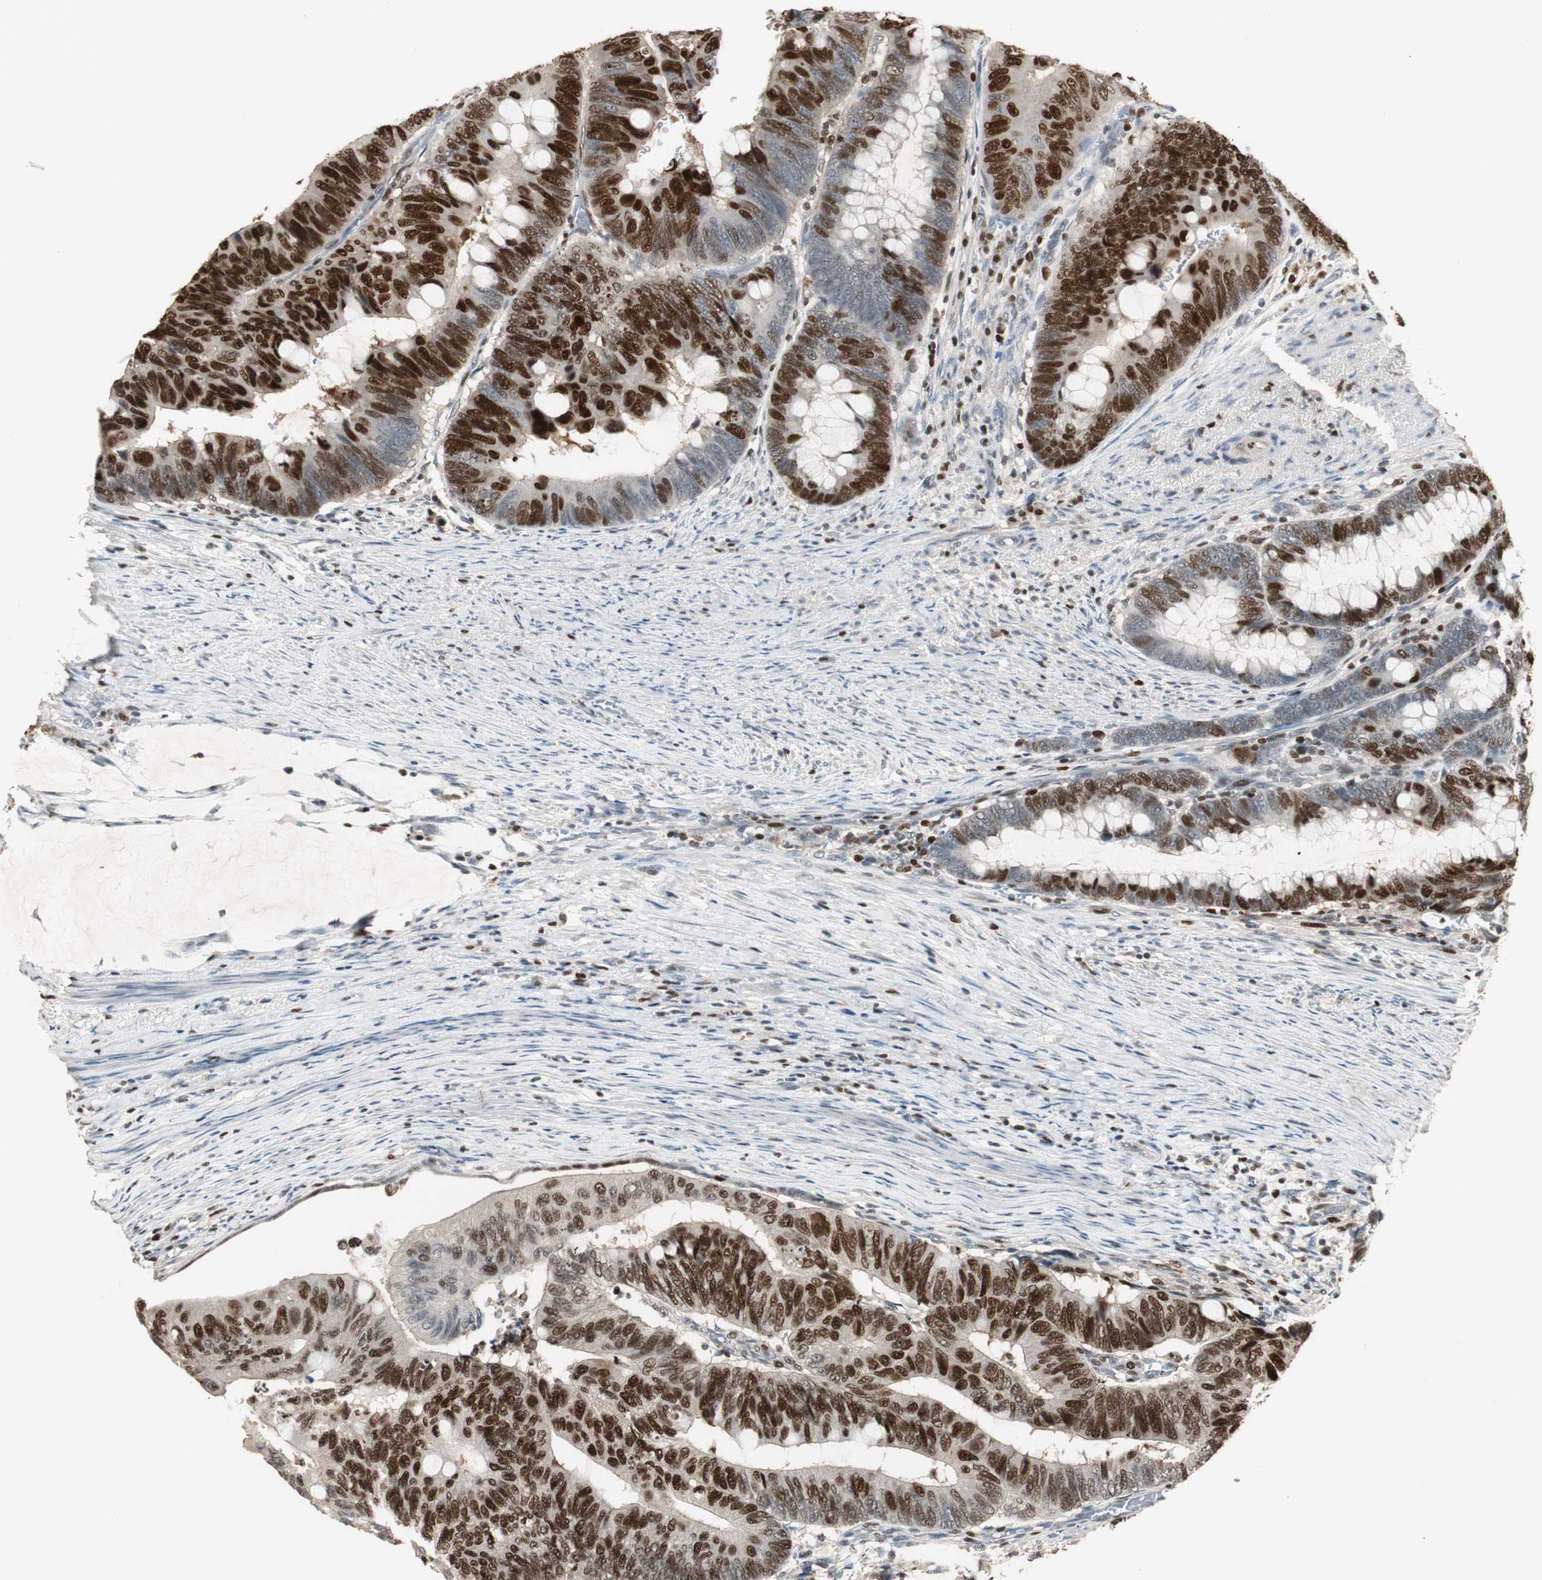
{"staining": {"intensity": "strong", "quantity": ">75%", "location": "nuclear"}, "tissue": "colorectal cancer", "cell_type": "Tumor cells", "image_type": "cancer", "snomed": [{"axis": "morphology", "description": "Normal tissue, NOS"}, {"axis": "morphology", "description": "Adenocarcinoma, NOS"}, {"axis": "topography", "description": "Rectum"}, {"axis": "topography", "description": "Peripheral nerve tissue"}], "caption": "This is an image of immunohistochemistry (IHC) staining of adenocarcinoma (colorectal), which shows strong staining in the nuclear of tumor cells.", "gene": "FEN1", "patient": {"sex": "male", "age": 92}}